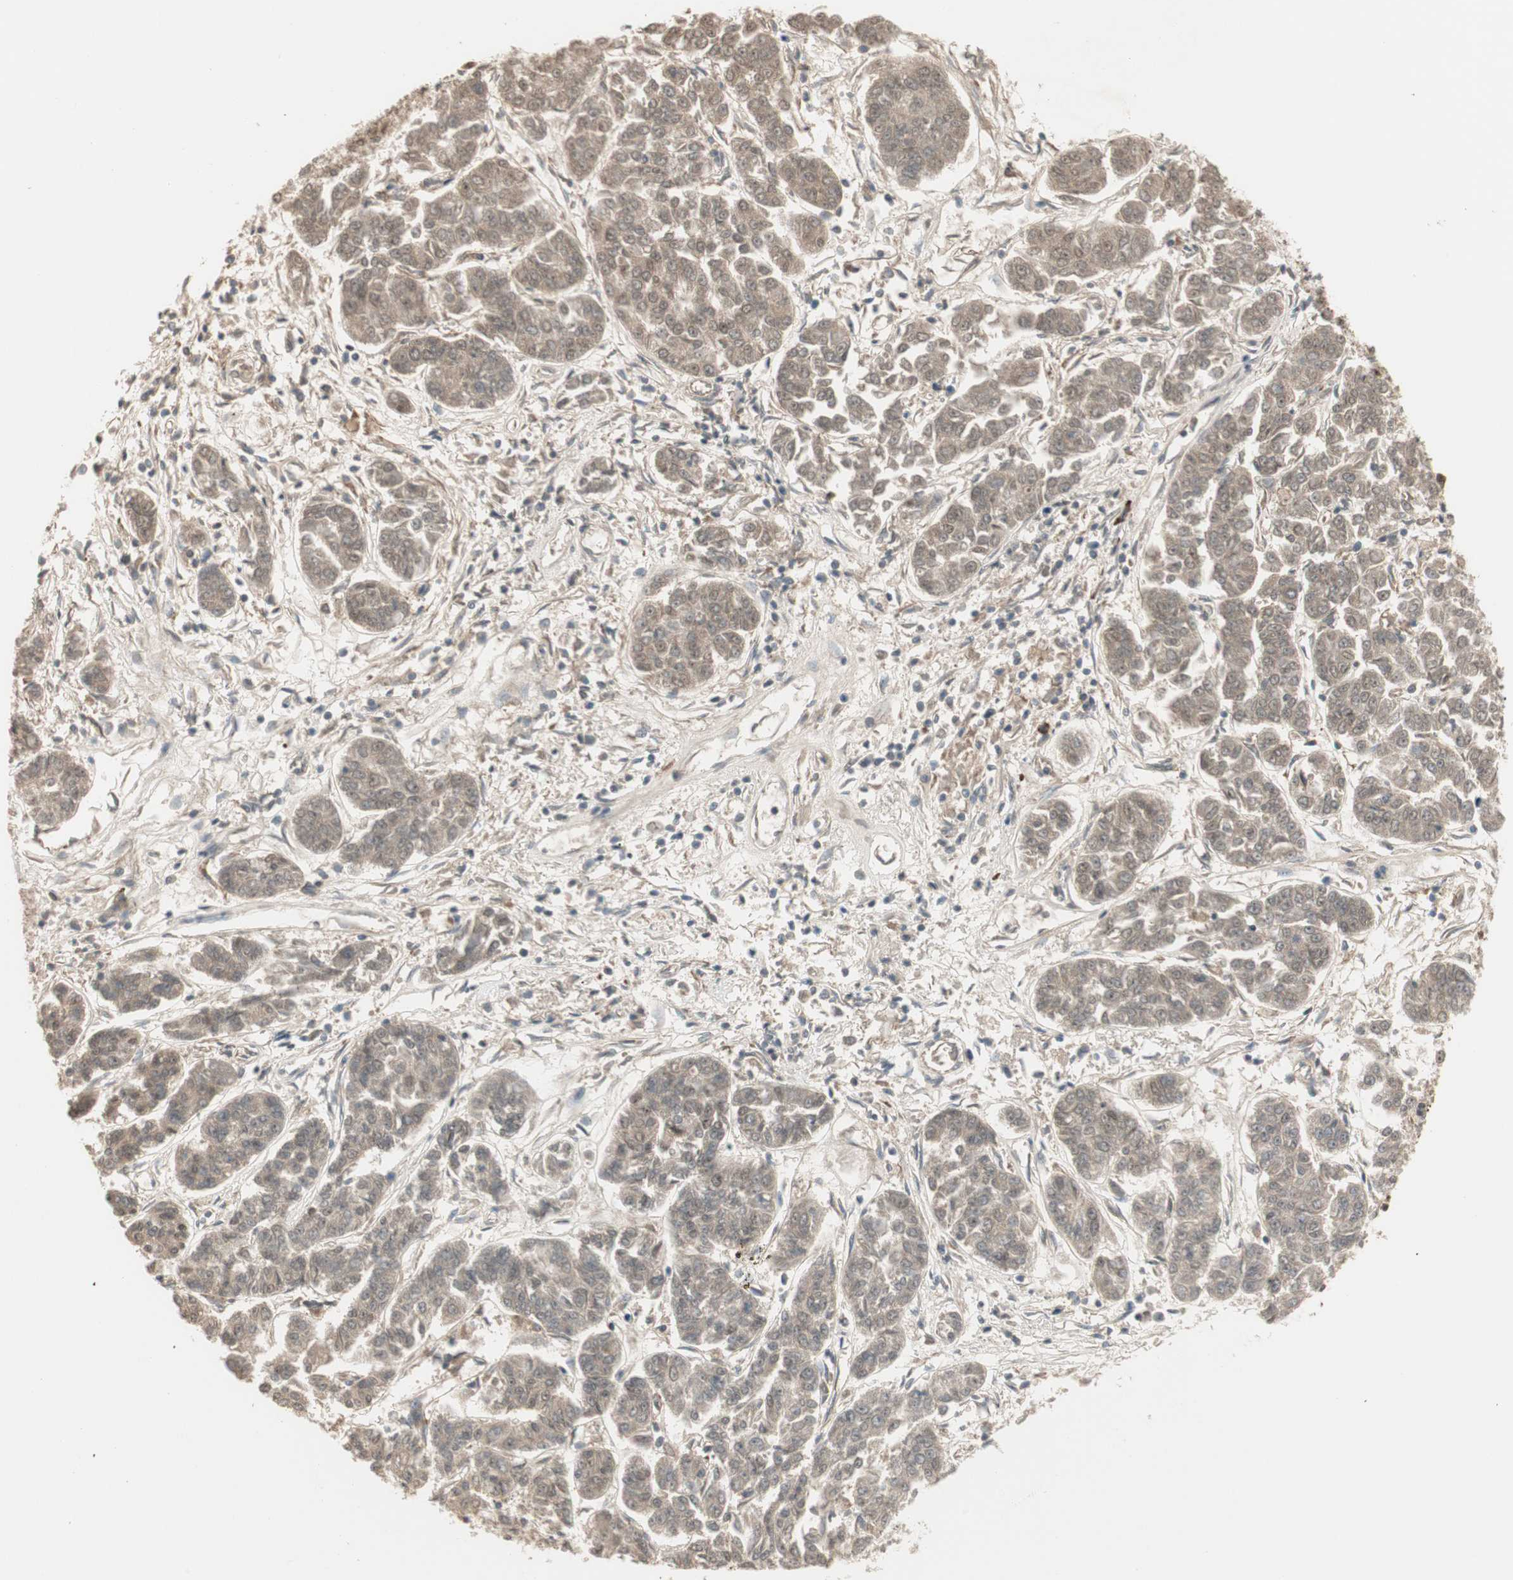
{"staining": {"intensity": "weak", "quantity": ">75%", "location": "cytoplasmic/membranous,nuclear"}, "tissue": "lung cancer", "cell_type": "Tumor cells", "image_type": "cancer", "snomed": [{"axis": "morphology", "description": "Adenocarcinoma, NOS"}, {"axis": "topography", "description": "Lung"}], "caption": "The photomicrograph reveals a brown stain indicating the presence of a protein in the cytoplasmic/membranous and nuclear of tumor cells in adenocarcinoma (lung).", "gene": "ZSCAN31", "patient": {"sex": "male", "age": 84}}